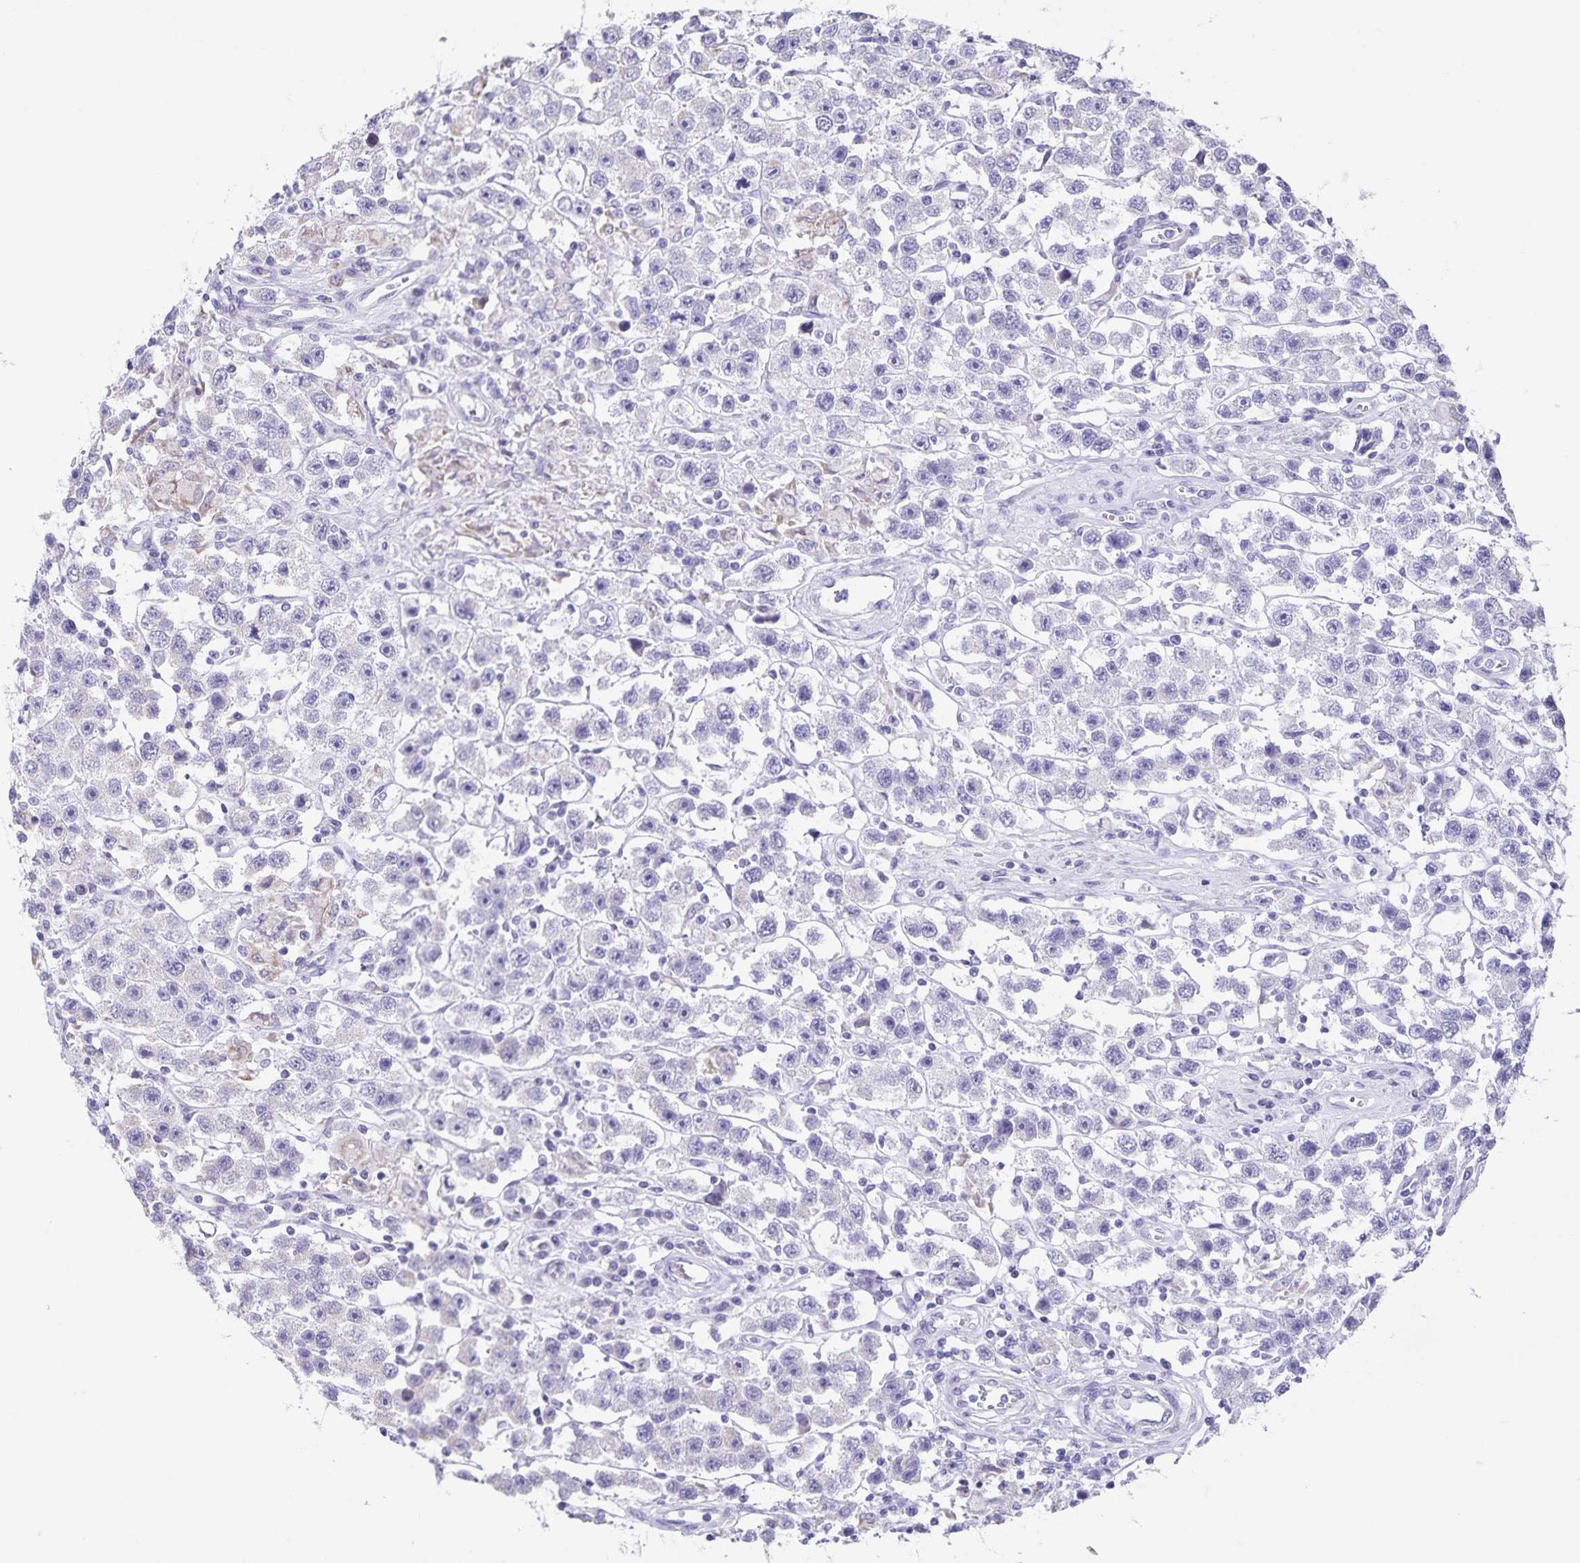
{"staining": {"intensity": "negative", "quantity": "none", "location": "none"}, "tissue": "testis cancer", "cell_type": "Tumor cells", "image_type": "cancer", "snomed": [{"axis": "morphology", "description": "Seminoma, NOS"}, {"axis": "topography", "description": "Testis"}], "caption": "Image shows no significant protein expression in tumor cells of testis cancer (seminoma). (IHC, brightfield microscopy, high magnification).", "gene": "SYNM", "patient": {"sex": "male", "age": 45}}